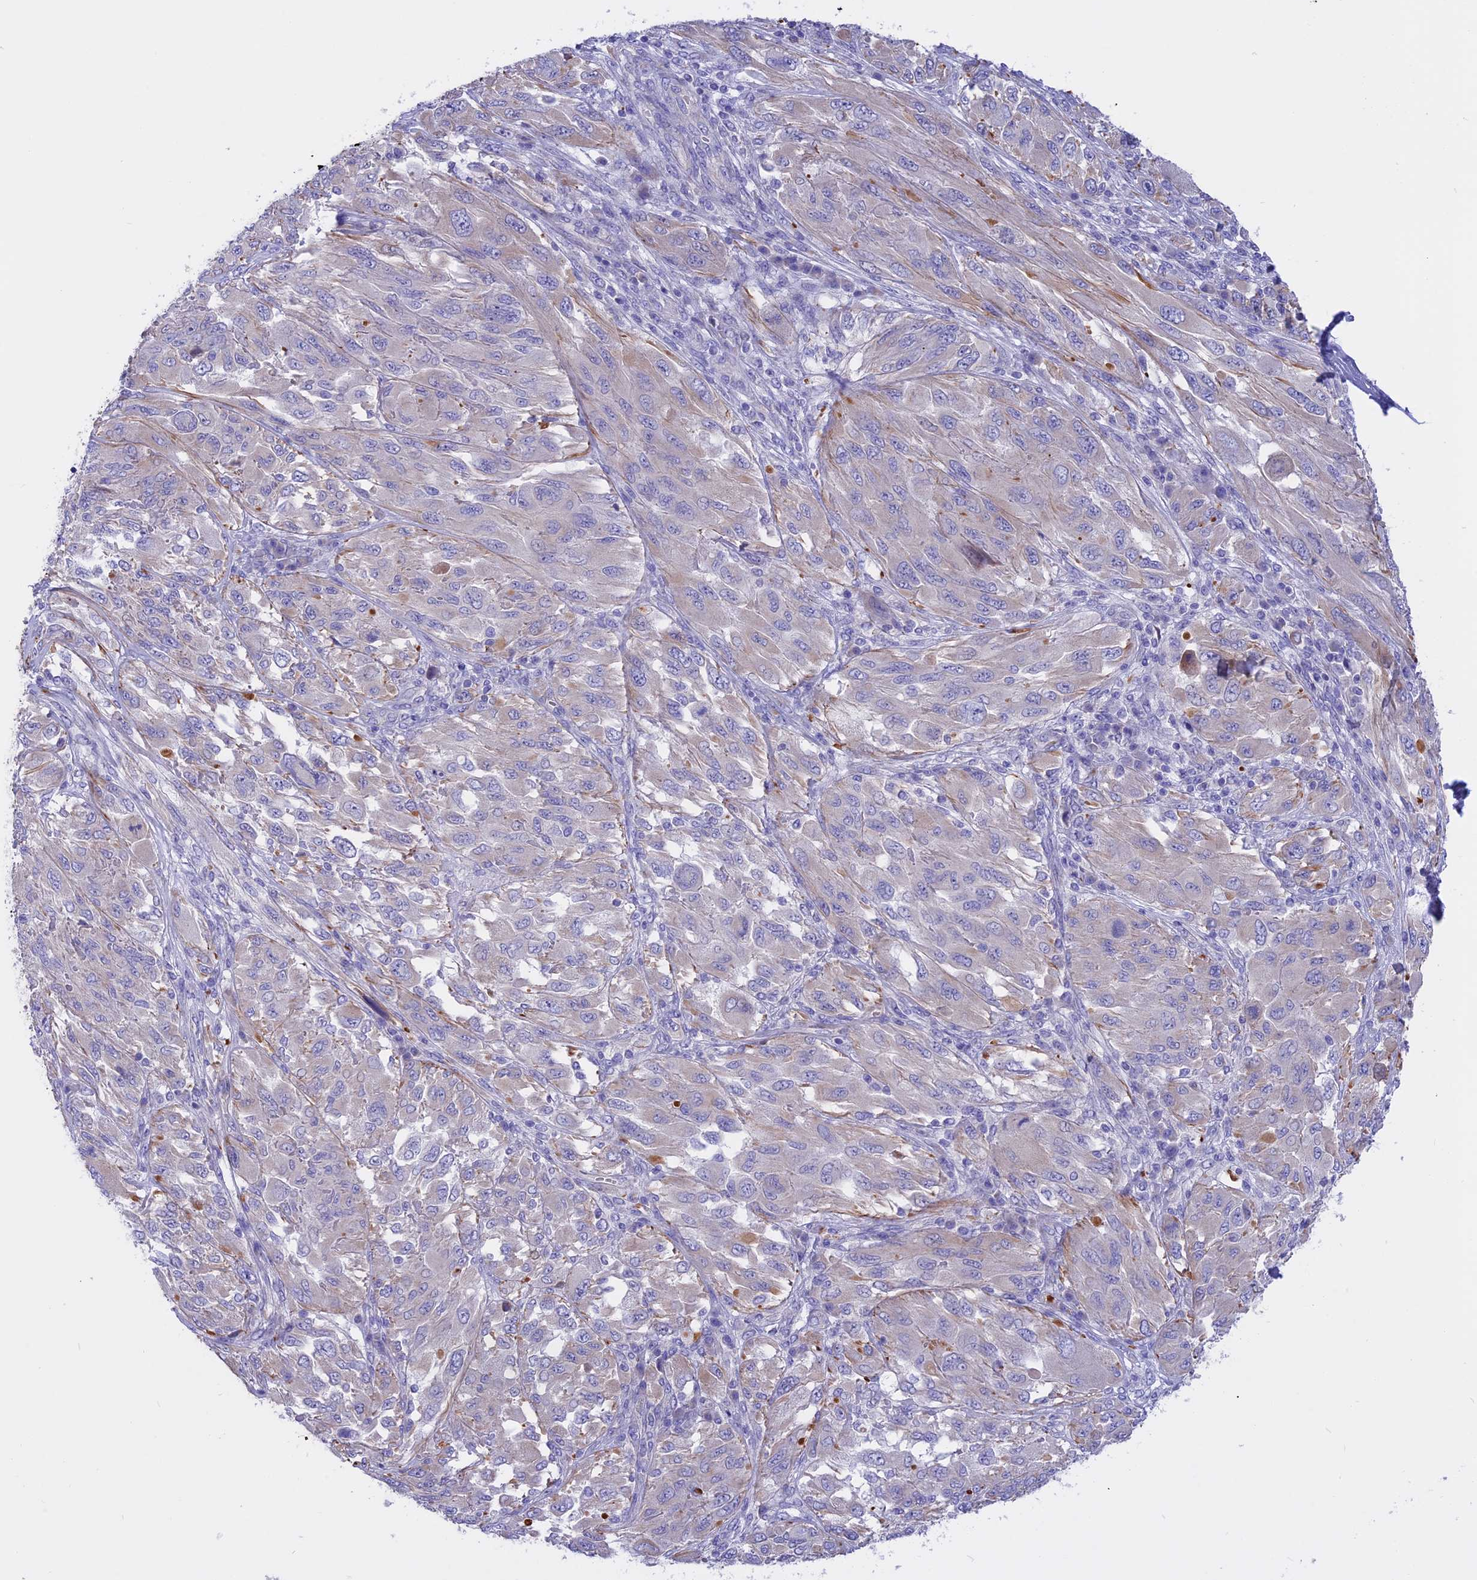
{"staining": {"intensity": "negative", "quantity": "none", "location": "none"}, "tissue": "melanoma", "cell_type": "Tumor cells", "image_type": "cancer", "snomed": [{"axis": "morphology", "description": "Malignant melanoma, NOS"}, {"axis": "topography", "description": "Skin"}], "caption": "DAB immunohistochemical staining of human melanoma shows no significant staining in tumor cells. The staining was performed using DAB (3,3'-diaminobenzidine) to visualize the protein expression in brown, while the nuclei were stained in blue with hematoxylin (Magnification: 20x).", "gene": "TMEM138", "patient": {"sex": "female", "age": 91}}